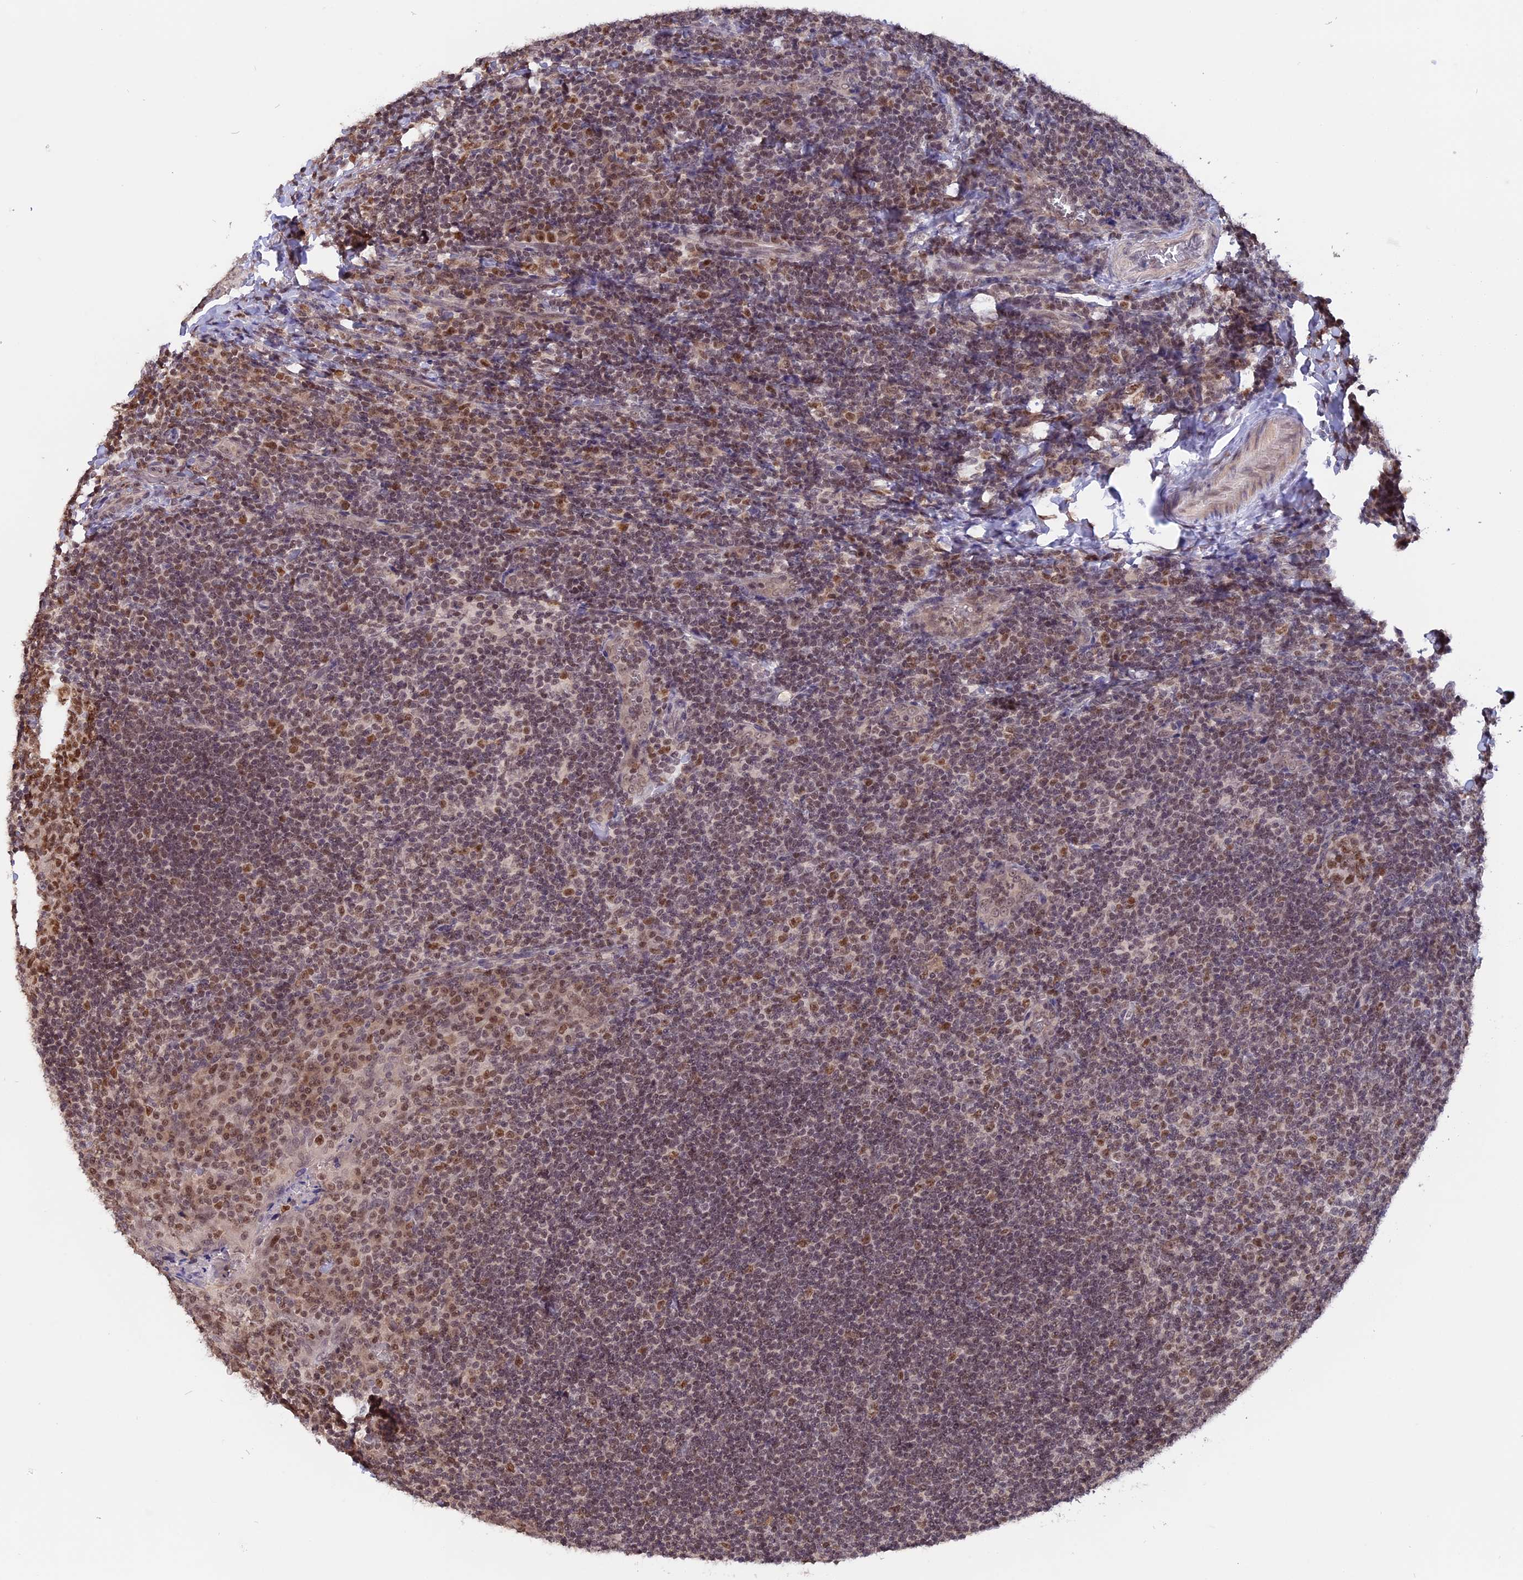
{"staining": {"intensity": "moderate", "quantity": ">75%", "location": "nuclear"}, "tissue": "tonsil", "cell_type": "Germinal center cells", "image_type": "normal", "snomed": [{"axis": "morphology", "description": "Normal tissue, NOS"}, {"axis": "topography", "description": "Tonsil"}], "caption": "Immunohistochemistry (DAB) staining of normal human tonsil shows moderate nuclear protein expression in about >75% of germinal center cells. (DAB (3,3'-diaminobenzidine) IHC, brown staining for protein, blue staining for nuclei).", "gene": "RFC5", "patient": {"sex": "male", "age": 17}}